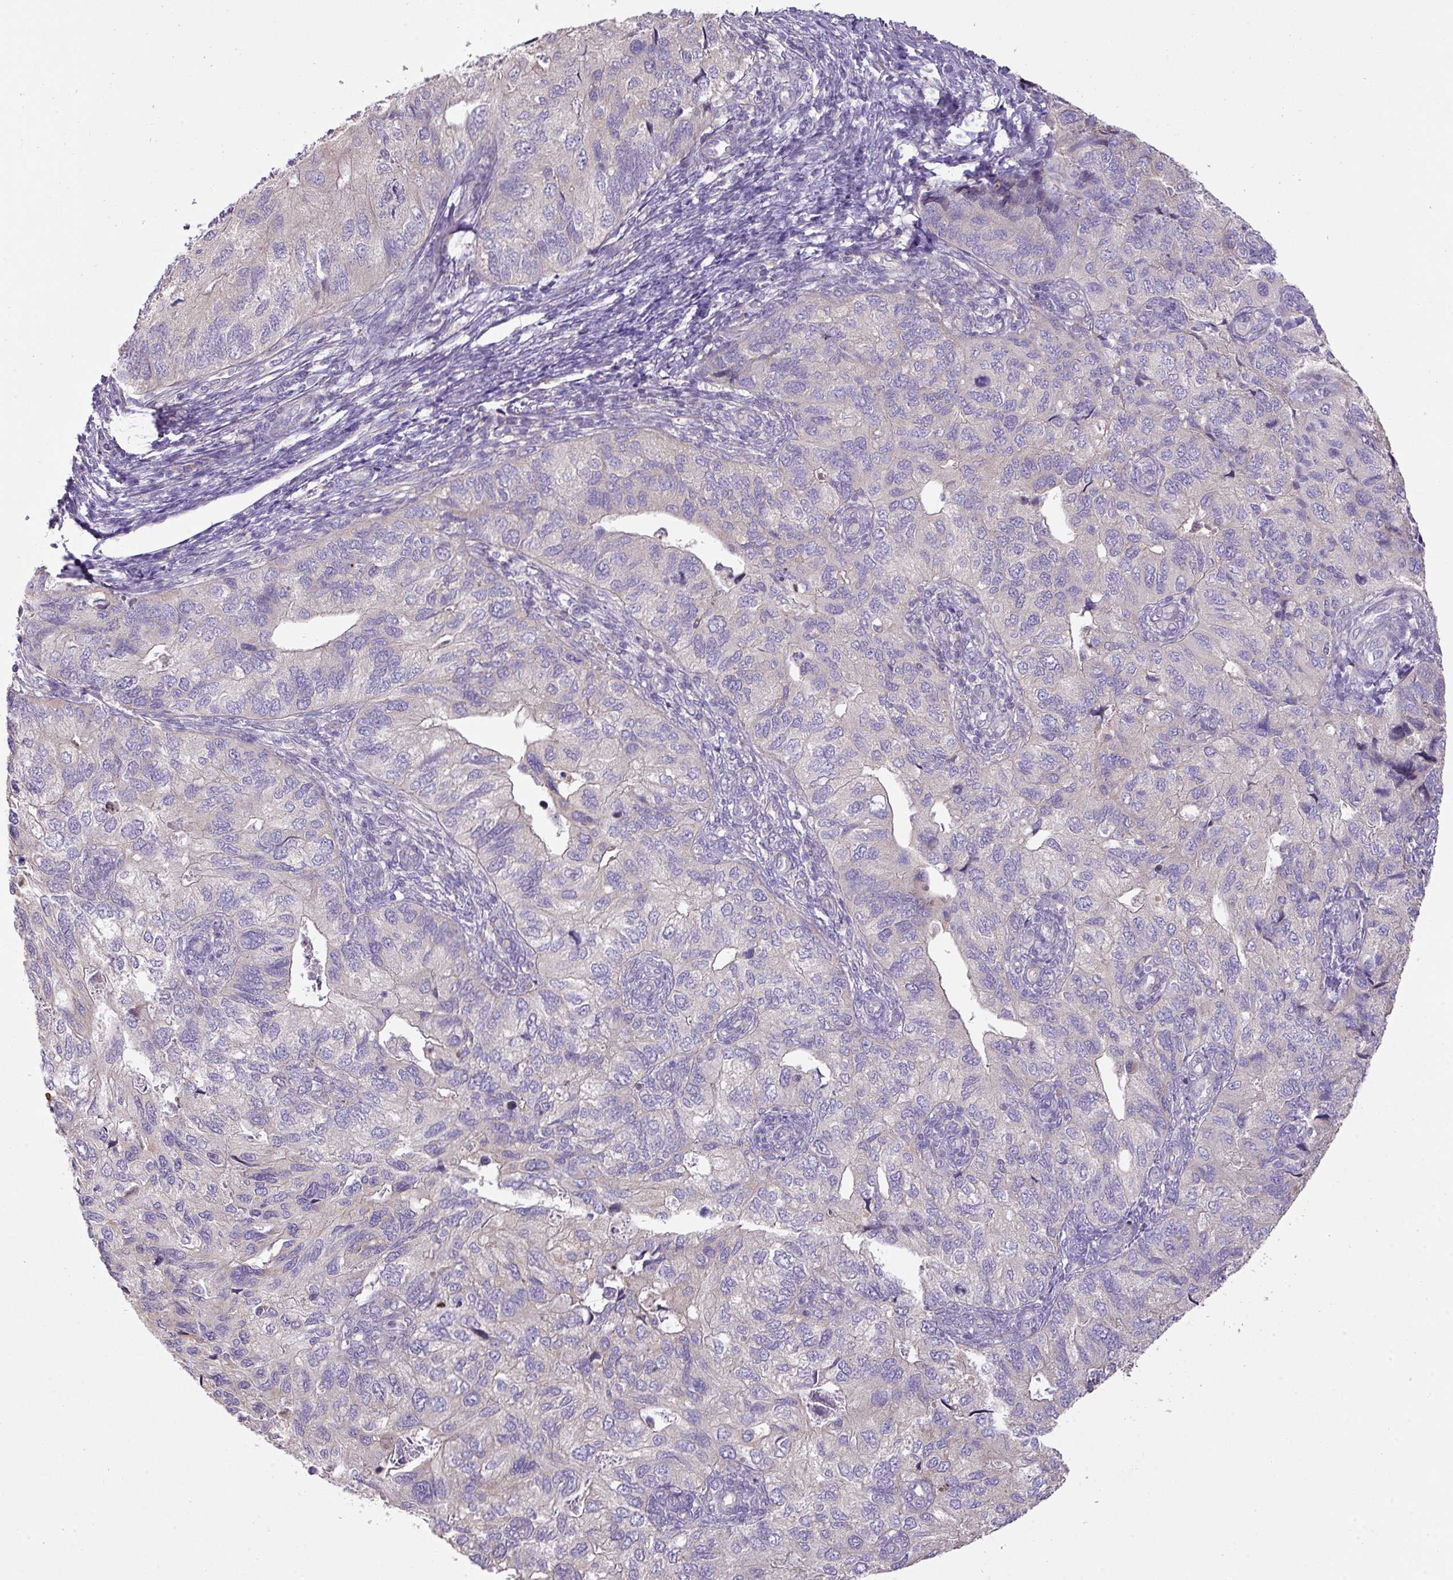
{"staining": {"intensity": "weak", "quantity": "<25%", "location": "cytoplasmic/membranous"}, "tissue": "endometrial cancer", "cell_type": "Tumor cells", "image_type": "cancer", "snomed": [{"axis": "morphology", "description": "Carcinoma, NOS"}, {"axis": "topography", "description": "Uterus"}], "caption": "This is a photomicrograph of immunohistochemistry staining of carcinoma (endometrial), which shows no staining in tumor cells.", "gene": "ZNF394", "patient": {"sex": "female", "age": 76}}